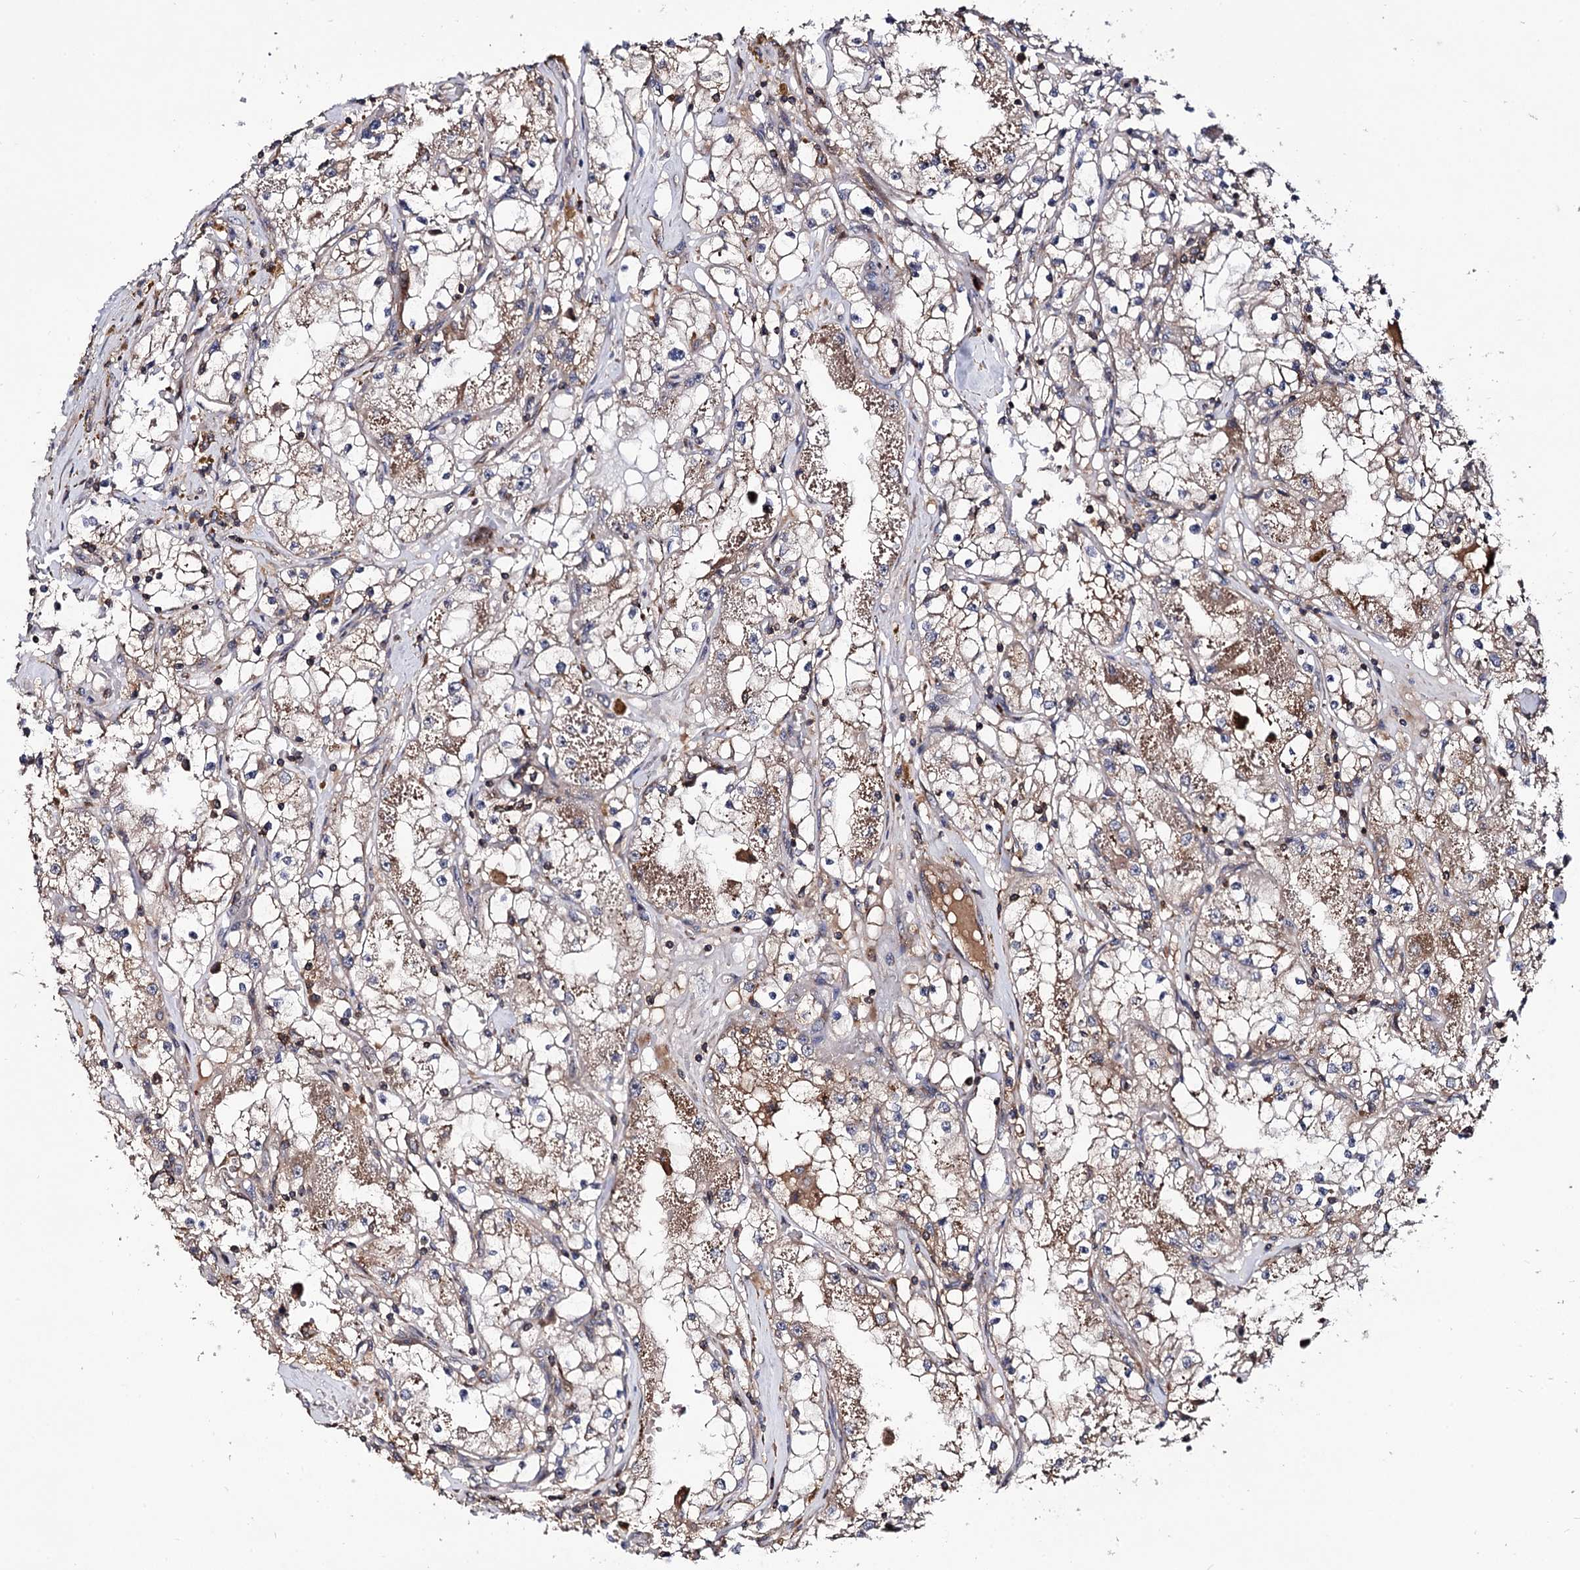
{"staining": {"intensity": "moderate", "quantity": ">75%", "location": "cytoplasmic/membranous"}, "tissue": "renal cancer", "cell_type": "Tumor cells", "image_type": "cancer", "snomed": [{"axis": "morphology", "description": "Adenocarcinoma, NOS"}, {"axis": "topography", "description": "Kidney"}], "caption": "Tumor cells demonstrate medium levels of moderate cytoplasmic/membranous staining in about >75% of cells in renal cancer (adenocarcinoma).", "gene": "MICAL2", "patient": {"sex": "male", "age": 56}}